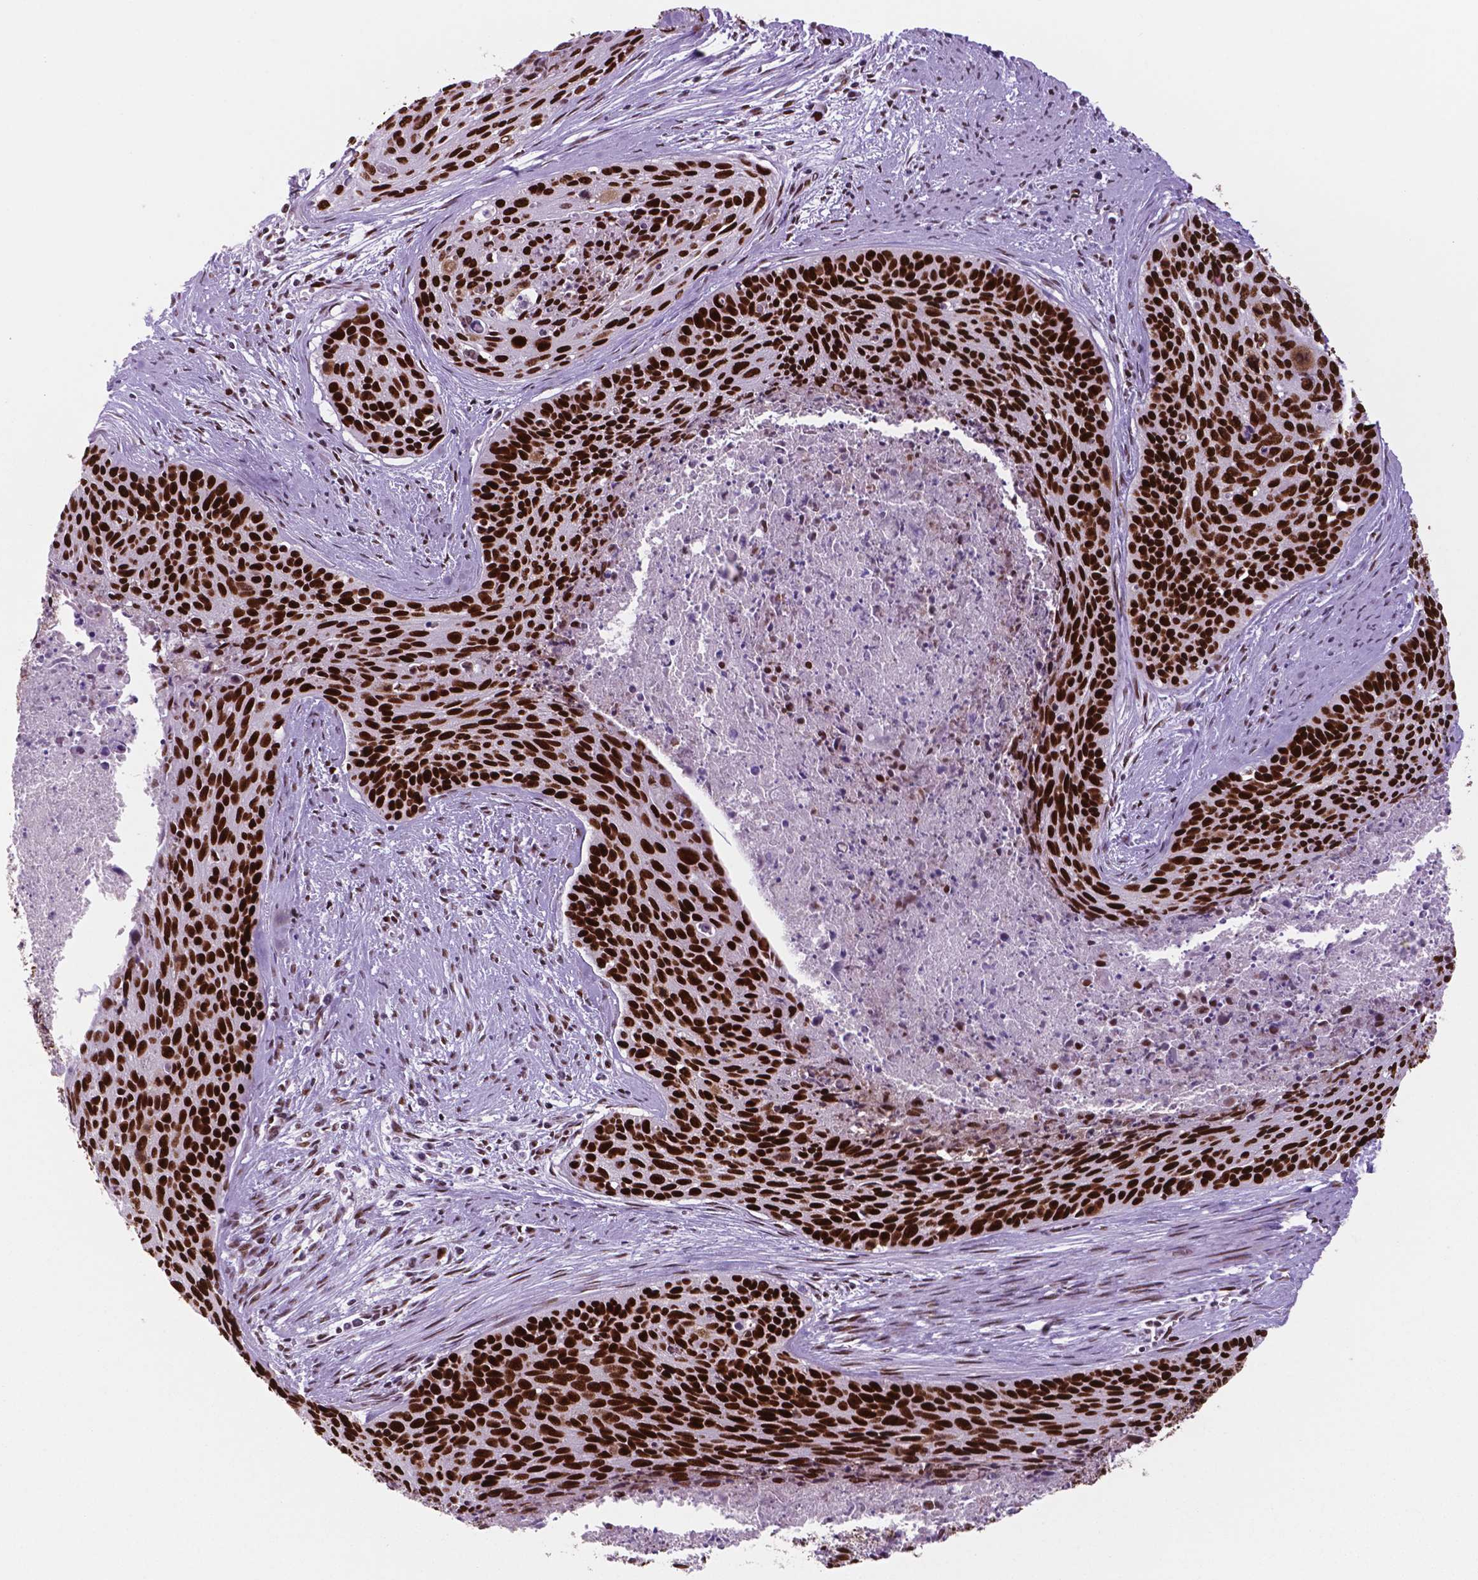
{"staining": {"intensity": "strong", "quantity": ">75%", "location": "nuclear"}, "tissue": "cervical cancer", "cell_type": "Tumor cells", "image_type": "cancer", "snomed": [{"axis": "morphology", "description": "Squamous cell carcinoma, NOS"}, {"axis": "topography", "description": "Cervix"}], "caption": "Human squamous cell carcinoma (cervical) stained with a brown dye demonstrates strong nuclear positive positivity in about >75% of tumor cells.", "gene": "MSH6", "patient": {"sex": "female", "age": 55}}